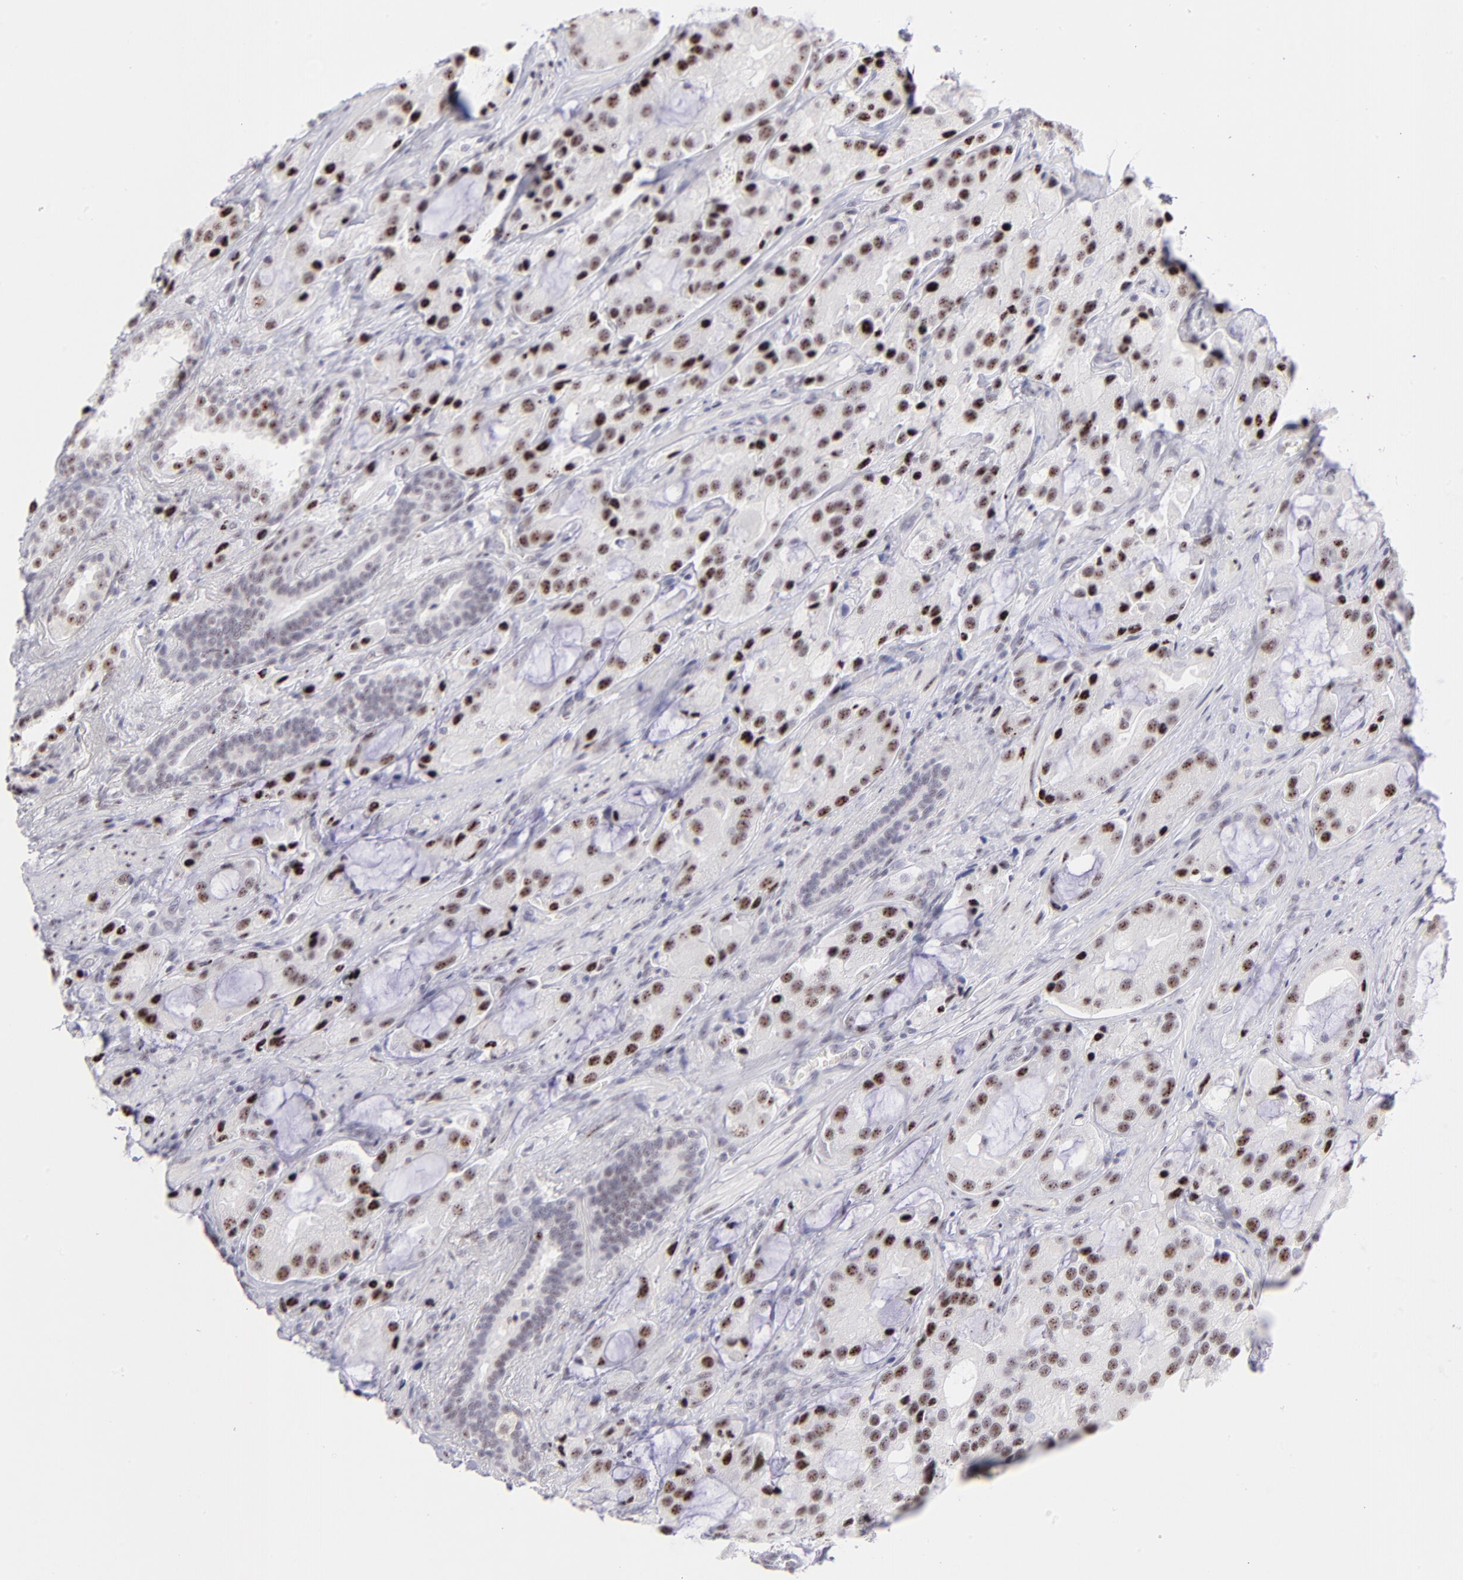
{"staining": {"intensity": "strong", "quantity": ">75%", "location": "nuclear"}, "tissue": "prostate cancer", "cell_type": "Tumor cells", "image_type": "cancer", "snomed": [{"axis": "morphology", "description": "Adenocarcinoma, High grade"}, {"axis": "topography", "description": "Prostate"}], "caption": "This micrograph reveals immunohistochemistry (IHC) staining of prostate adenocarcinoma (high-grade), with high strong nuclear positivity in approximately >75% of tumor cells.", "gene": "CDC25C", "patient": {"sex": "male", "age": 70}}